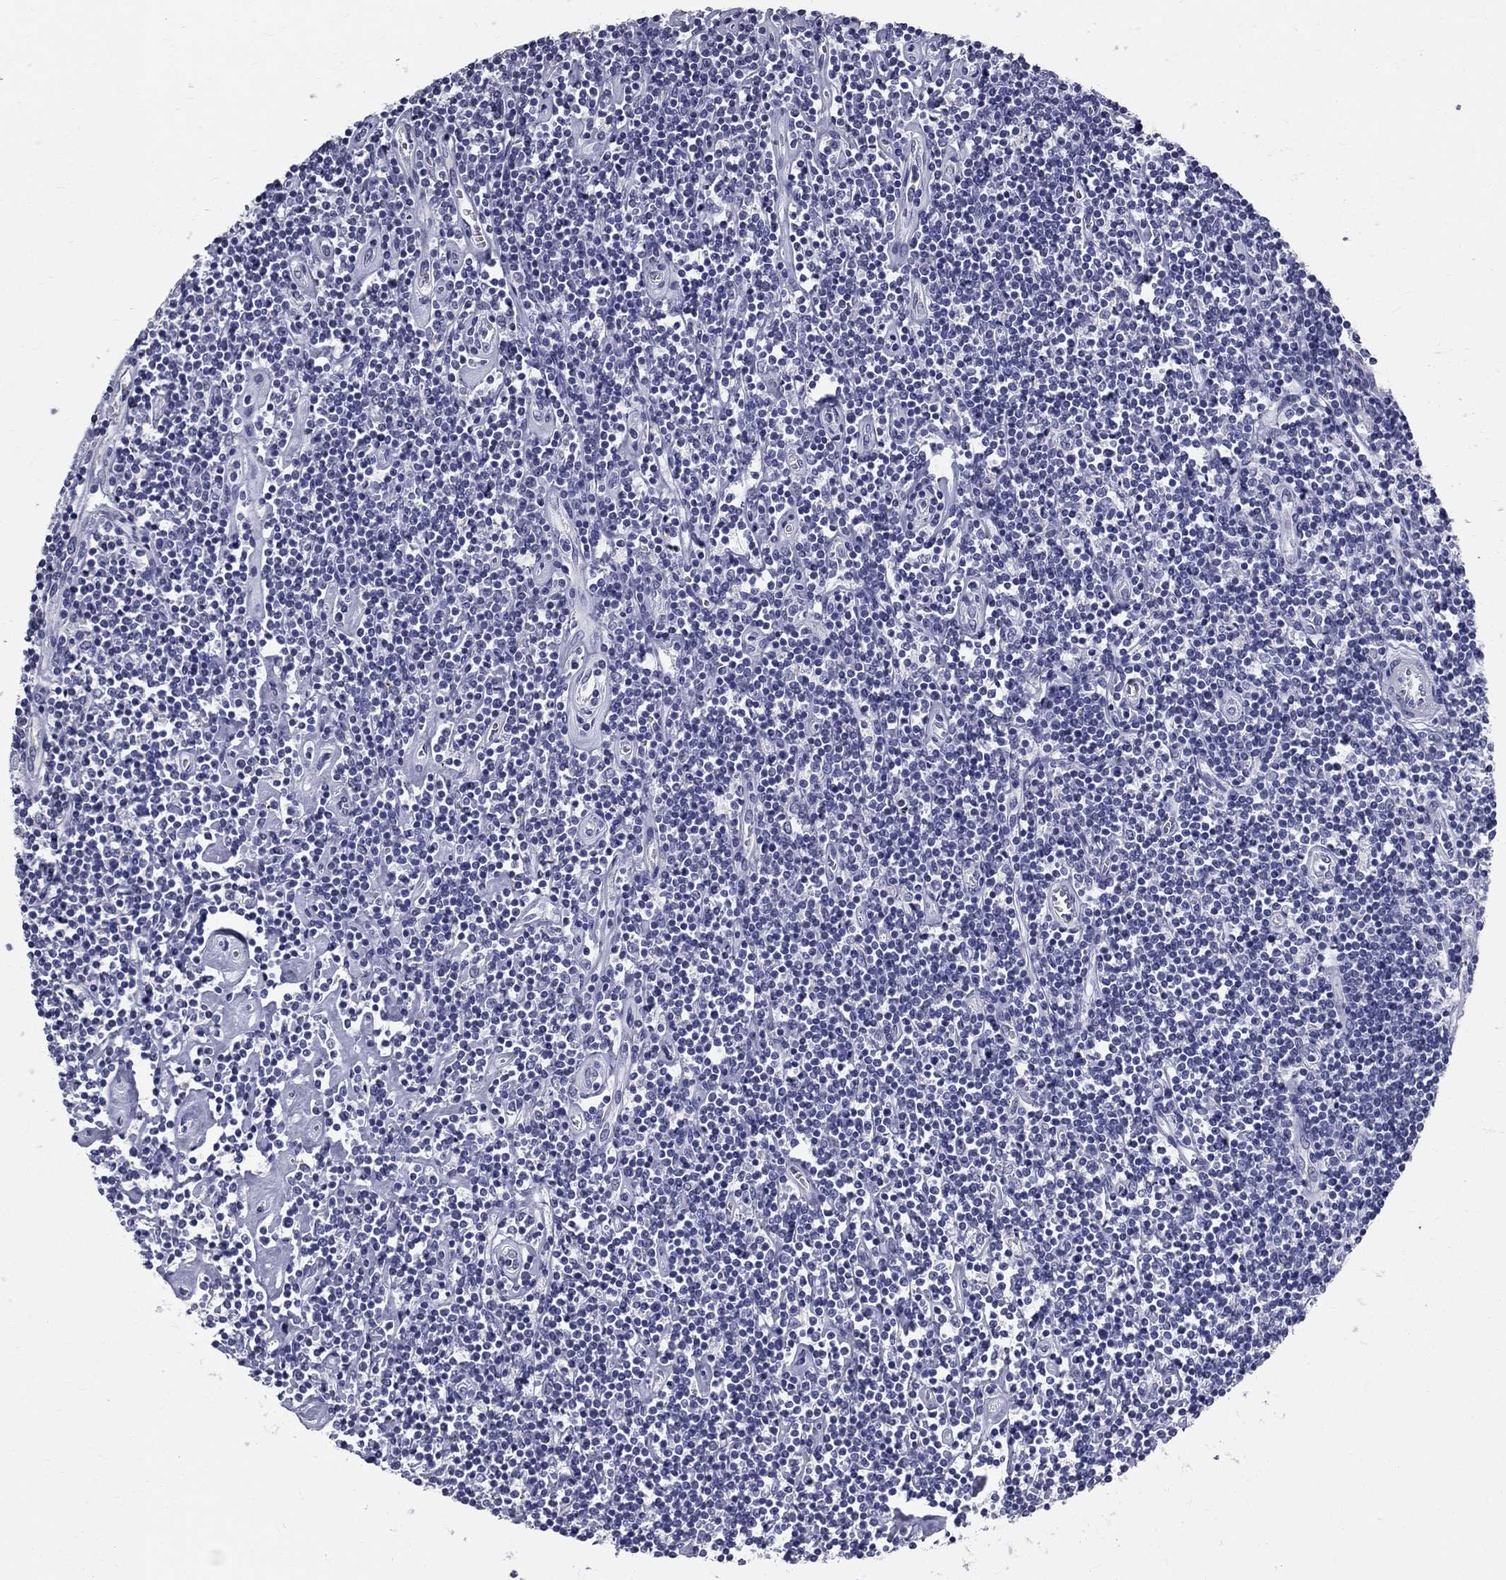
{"staining": {"intensity": "negative", "quantity": "none", "location": "none"}, "tissue": "lymphoma", "cell_type": "Tumor cells", "image_type": "cancer", "snomed": [{"axis": "morphology", "description": "Hodgkin's disease, NOS"}, {"axis": "topography", "description": "Lymph node"}], "caption": "High power microscopy image of an immunohistochemistry photomicrograph of lymphoma, revealing no significant staining in tumor cells.", "gene": "TGM4", "patient": {"sex": "male", "age": 40}}